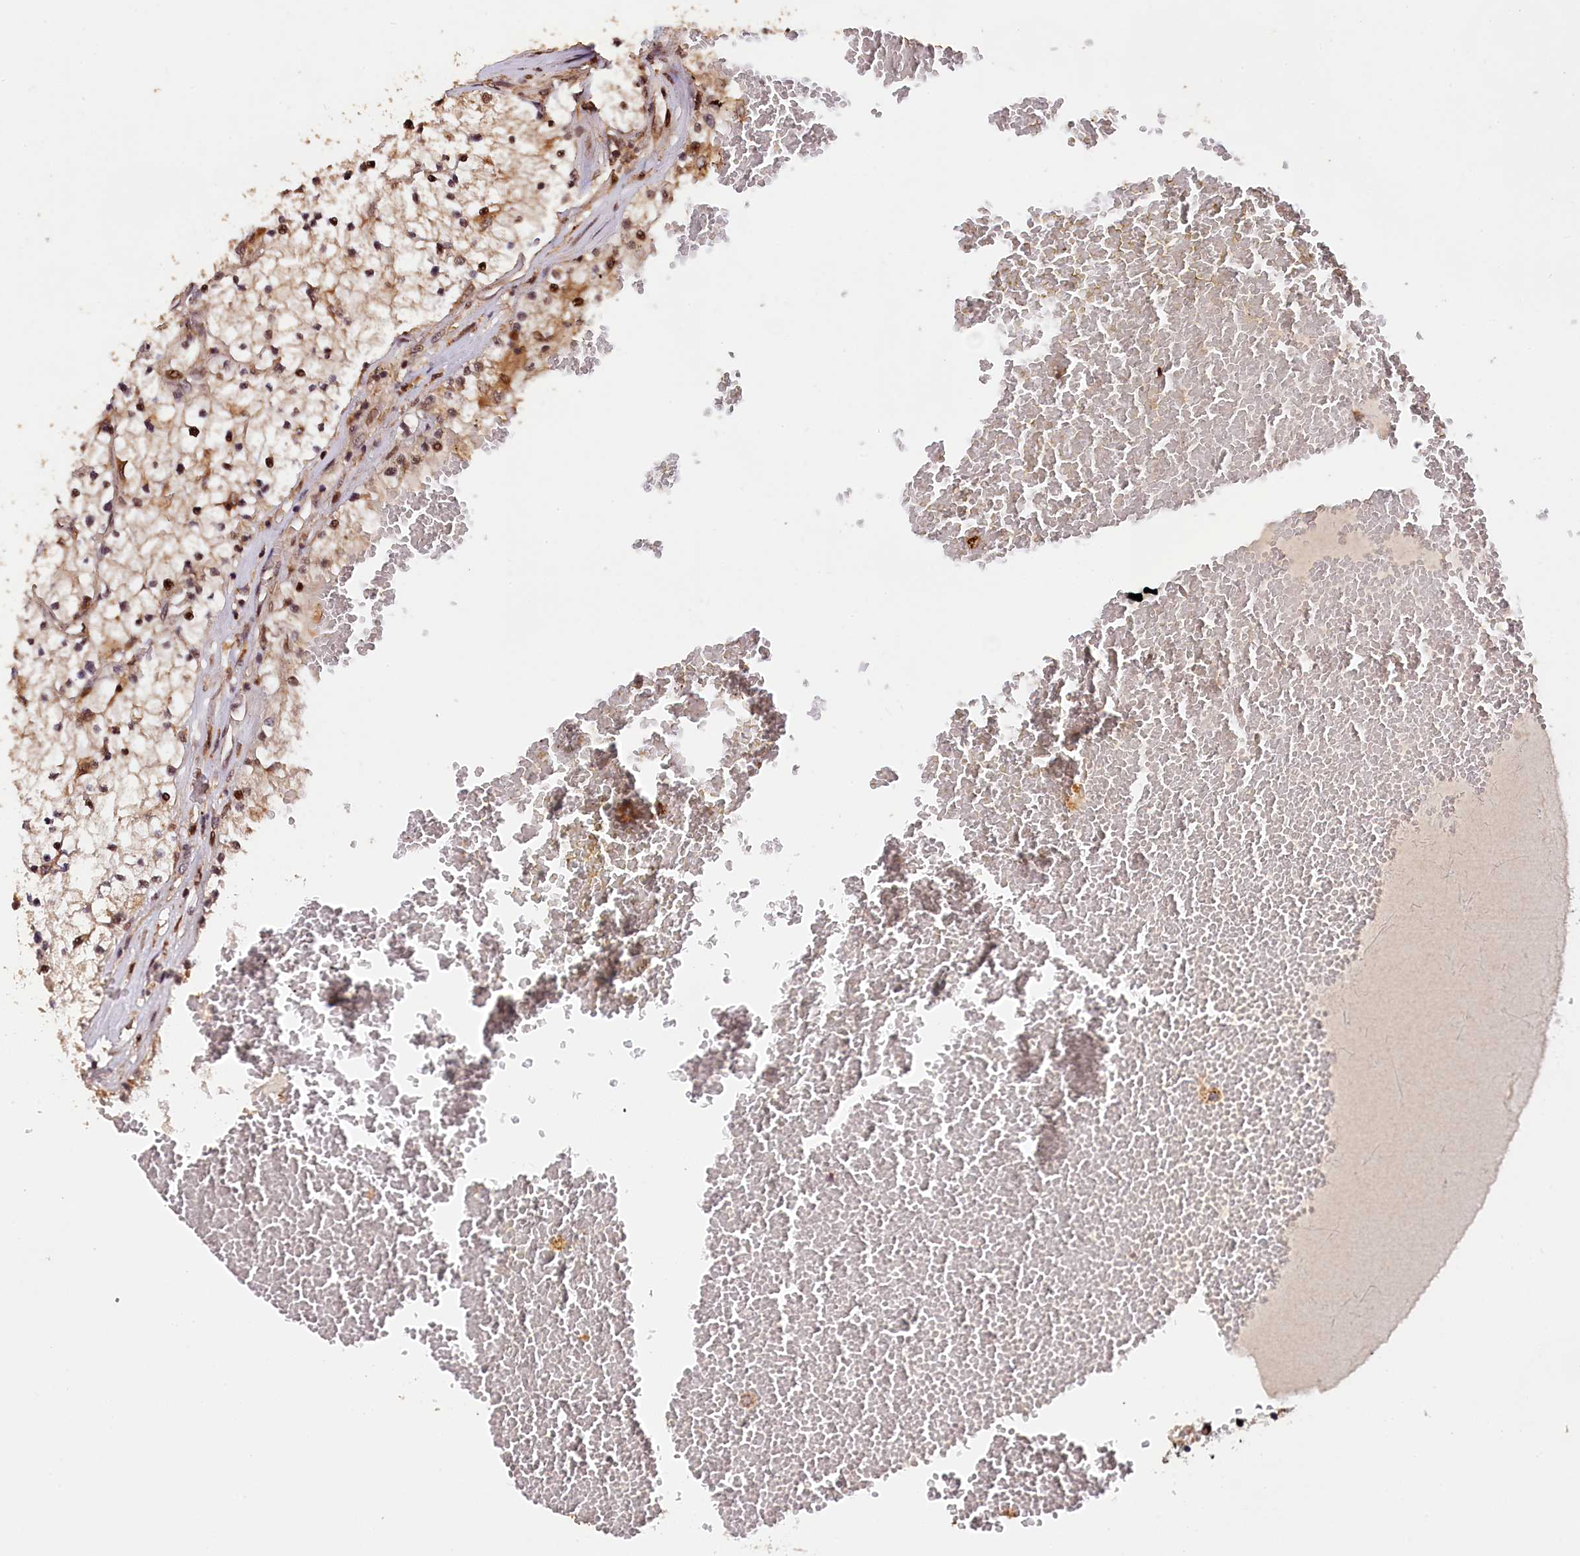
{"staining": {"intensity": "moderate", "quantity": "25%-75%", "location": "cytoplasmic/membranous,nuclear"}, "tissue": "renal cancer", "cell_type": "Tumor cells", "image_type": "cancer", "snomed": [{"axis": "morphology", "description": "Normal tissue, NOS"}, {"axis": "morphology", "description": "Adenocarcinoma, NOS"}, {"axis": "topography", "description": "Kidney"}], "caption": "Human renal cancer (adenocarcinoma) stained with a brown dye reveals moderate cytoplasmic/membranous and nuclear positive expression in about 25%-75% of tumor cells.", "gene": "PHAF1", "patient": {"sex": "male", "age": 68}}